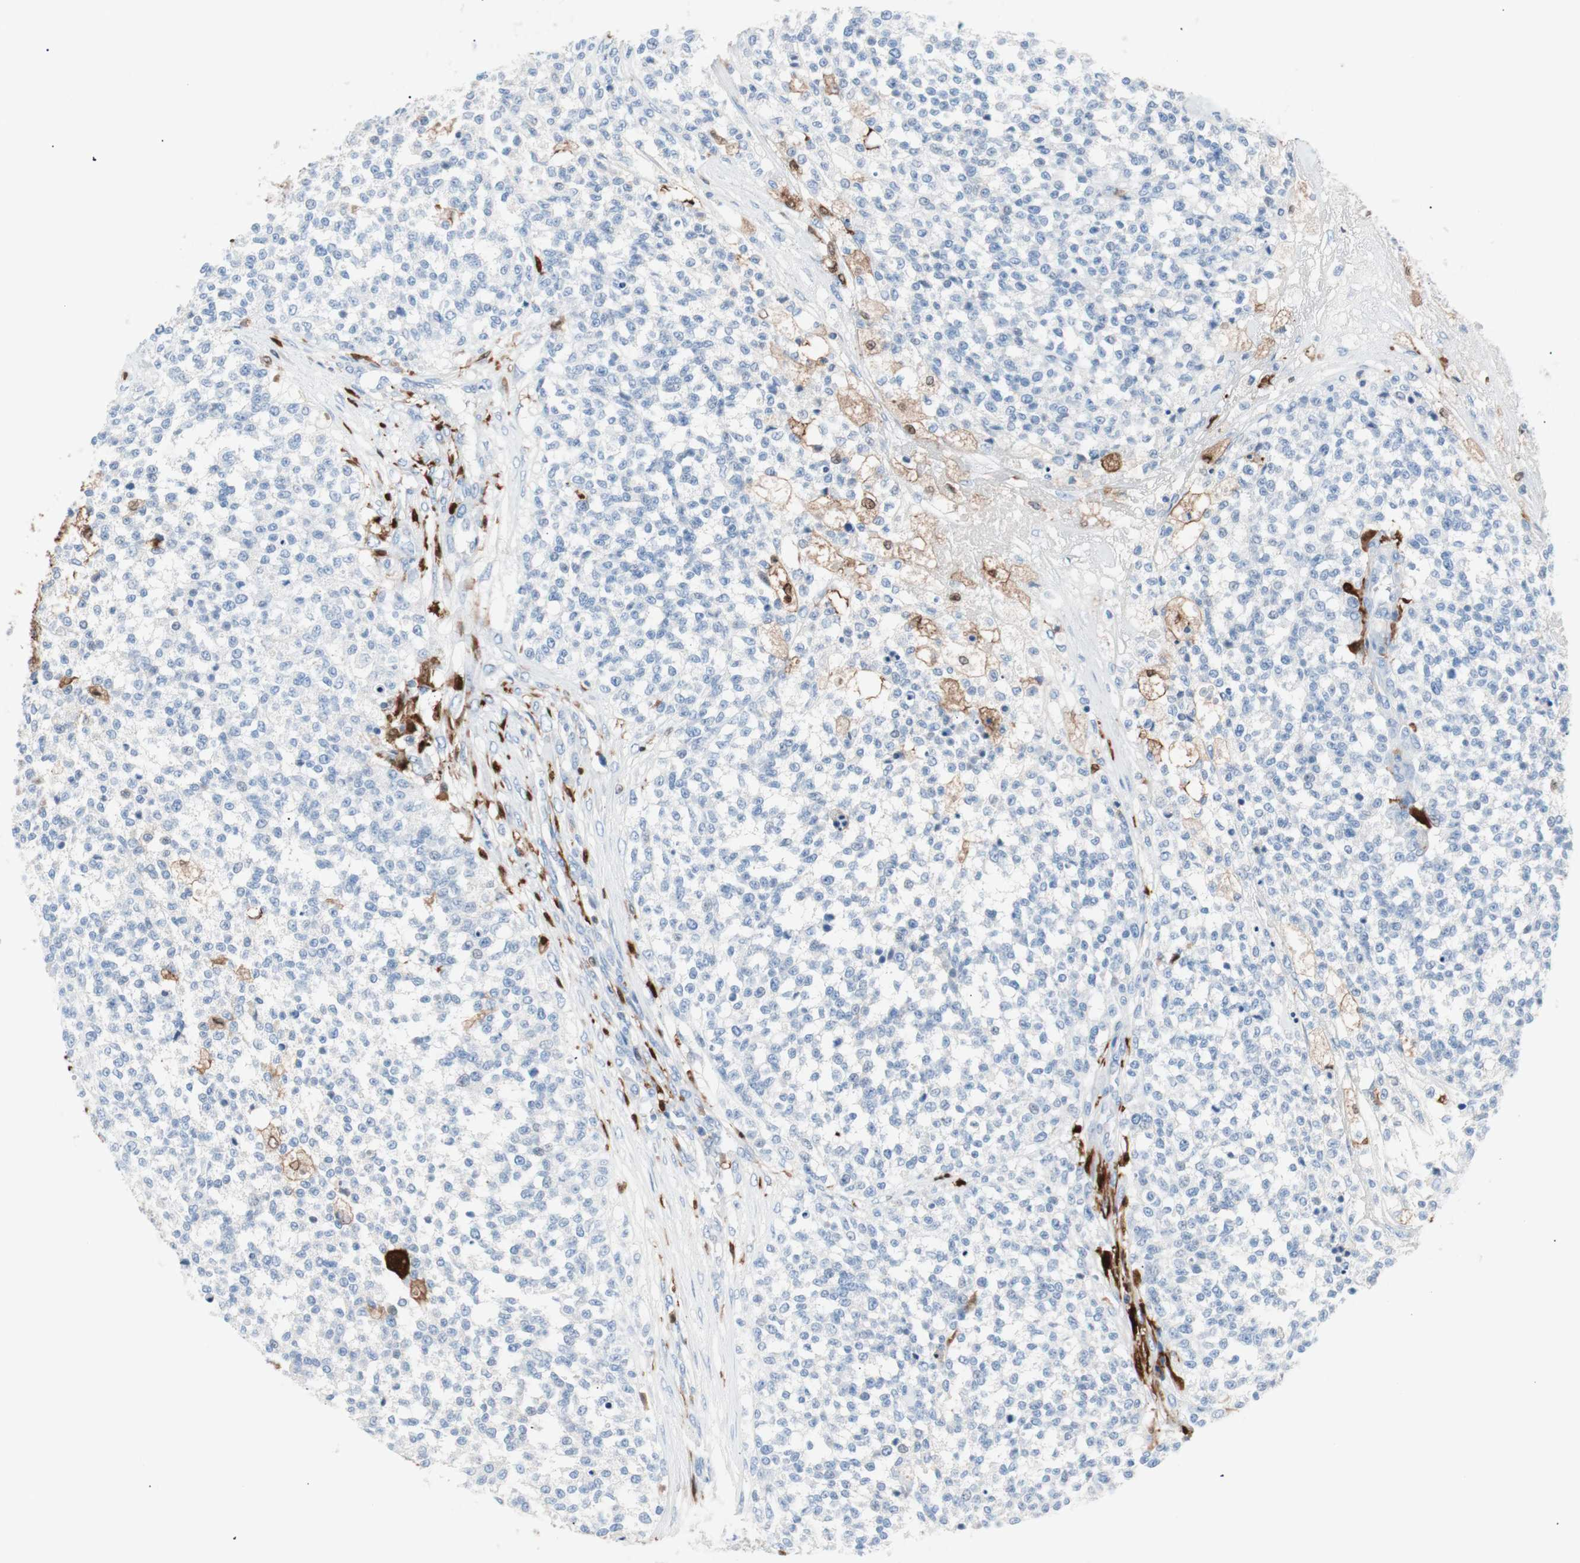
{"staining": {"intensity": "negative", "quantity": "none", "location": "none"}, "tissue": "testis cancer", "cell_type": "Tumor cells", "image_type": "cancer", "snomed": [{"axis": "morphology", "description": "Seminoma, NOS"}, {"axis": "topography", "description": "Testis"}], "caption": "This is a photomicrograph of IHC staining of seminoma (testis), which shows no expression in tumor cells.", "gene": "IL18", "patient": {"sex": "male", "age": 59}}